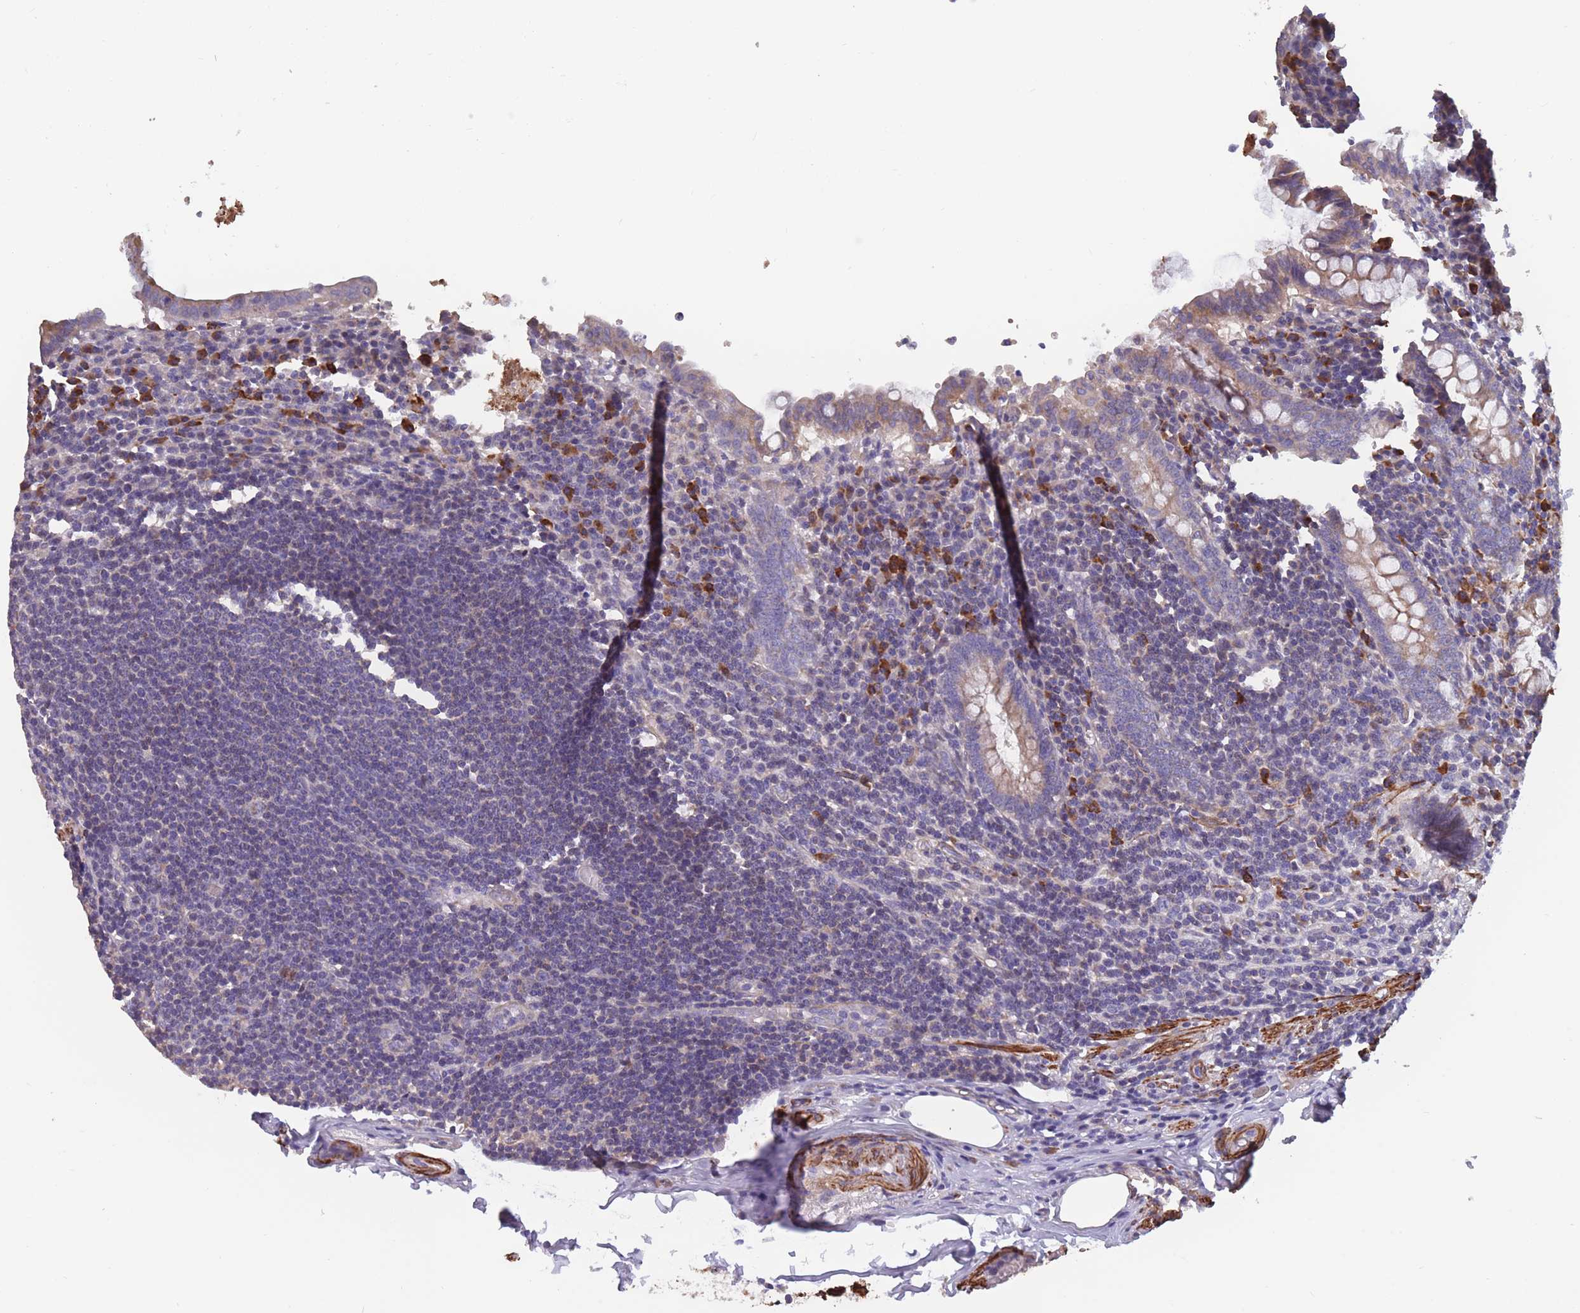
{"staining": {"intensity": "moderate", "quantity": "<25%", "location": "cytoplasmic/membranous"}, "tissue": "appendix", "cell_type": "Glandular cells", "image_type": "normal", "snomed": [{"axis": "morphology", "description": "Normal tissue, NOS"}, {"axis": "topography", "description": "Appendix"}], "caption": "The image exhibits staining of normal appendix, revealing moderate cytoplasmic/membranous protein expression (brown color) within glandular cells. The staining was performed using DAB (3,3'-diaminobenzidine), with brown indicating positive protein expression. Nuclei are stained blue with hematoxylin.", "gene": "TOMM40L", "patient": {"sex": "male", "age": 83}}